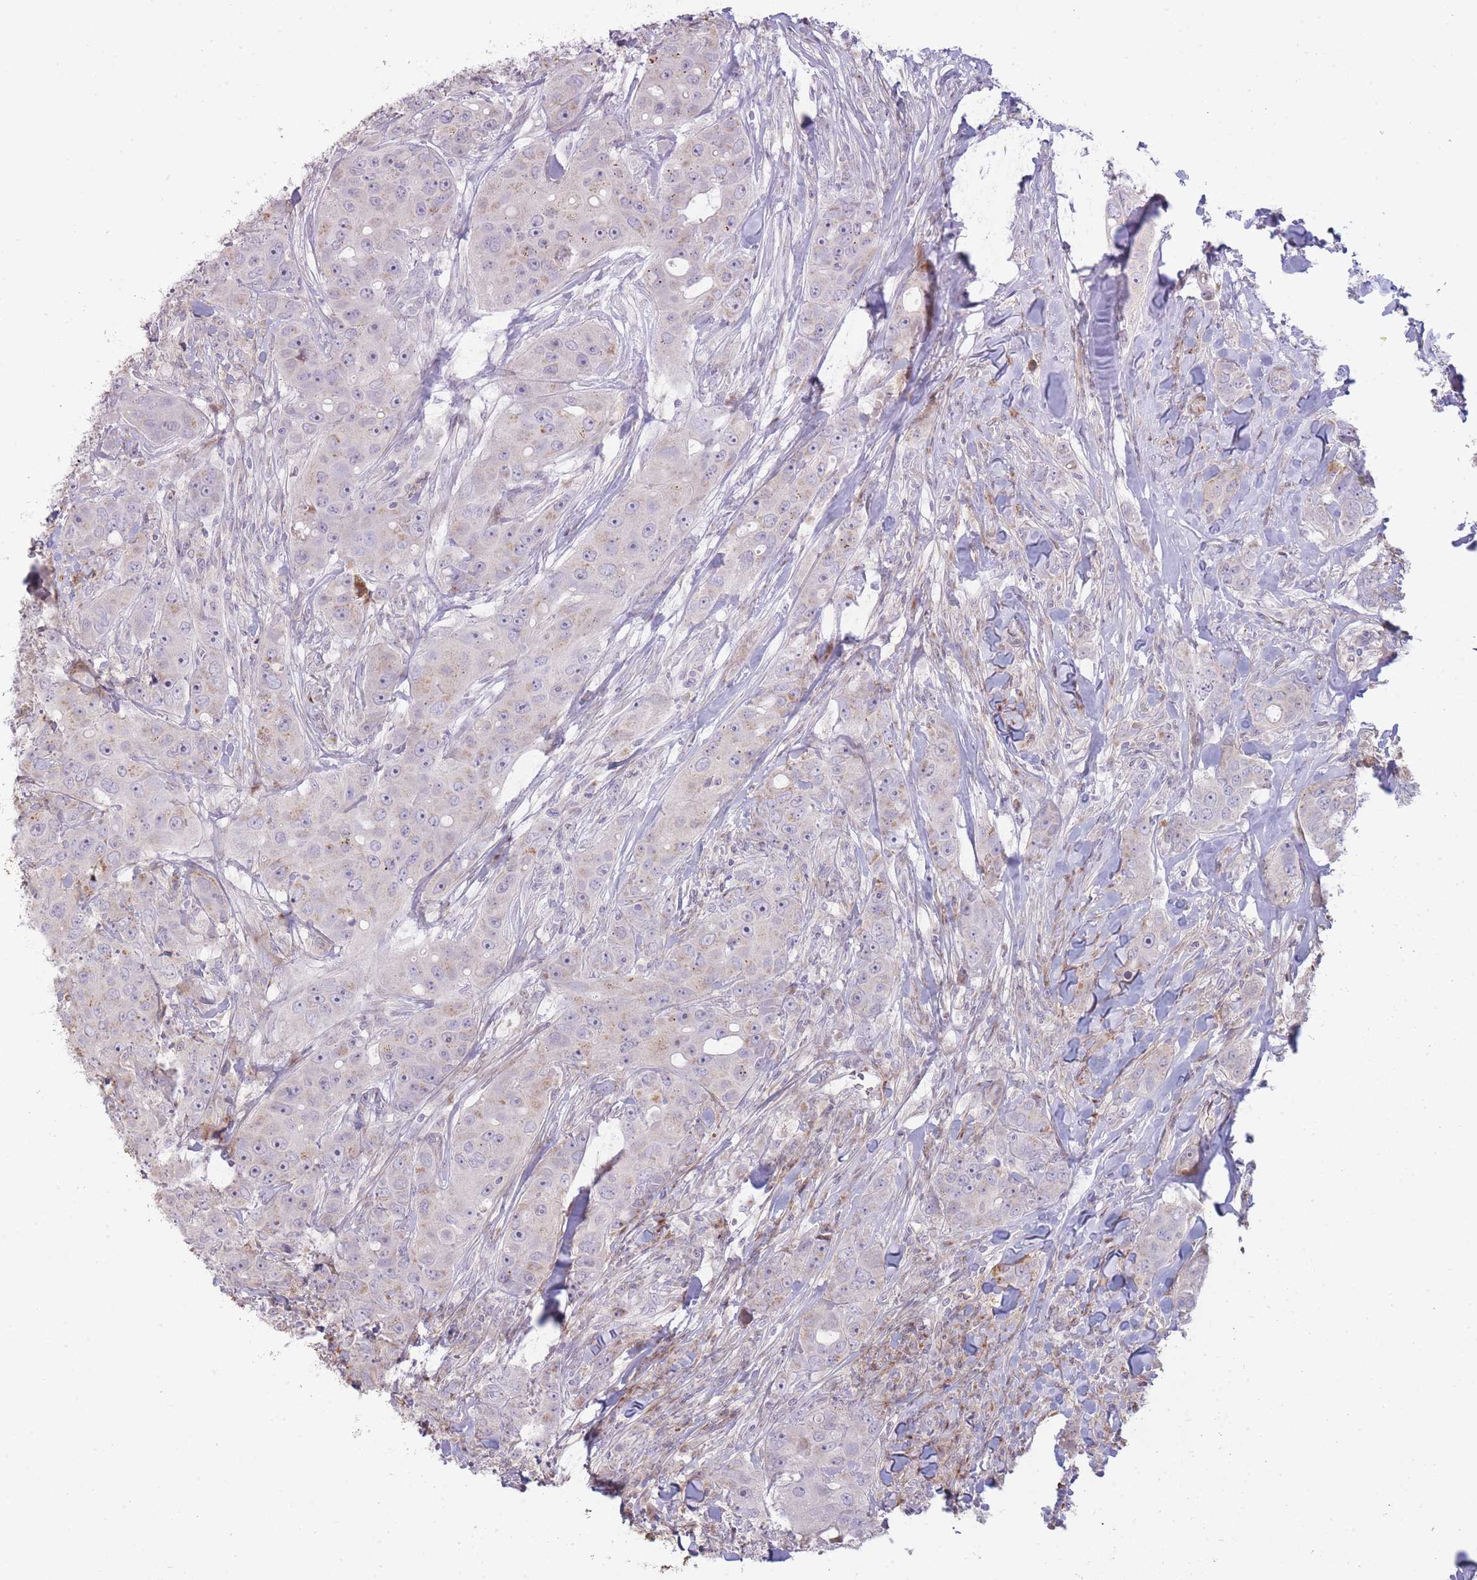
{"staining": {"intensity": "weak", "quantity": "<25%", "location": "cytoplasmic/membranous"}, "tissue": "breast cancer", "cell_type": "Tumor cells", "image_type": "cancer", "snomed": [{"axis": "morphology", "description": "Duct carcinoma"}, {"axis": "topography", "description": "Breast"}], "caption": "An image of breast infiltrating ductal carcinoma stained for a protein shows no brown staining in tumor cells.", "gene": "PPP3R2", "patient": {"sex": "female", "age": 43}}